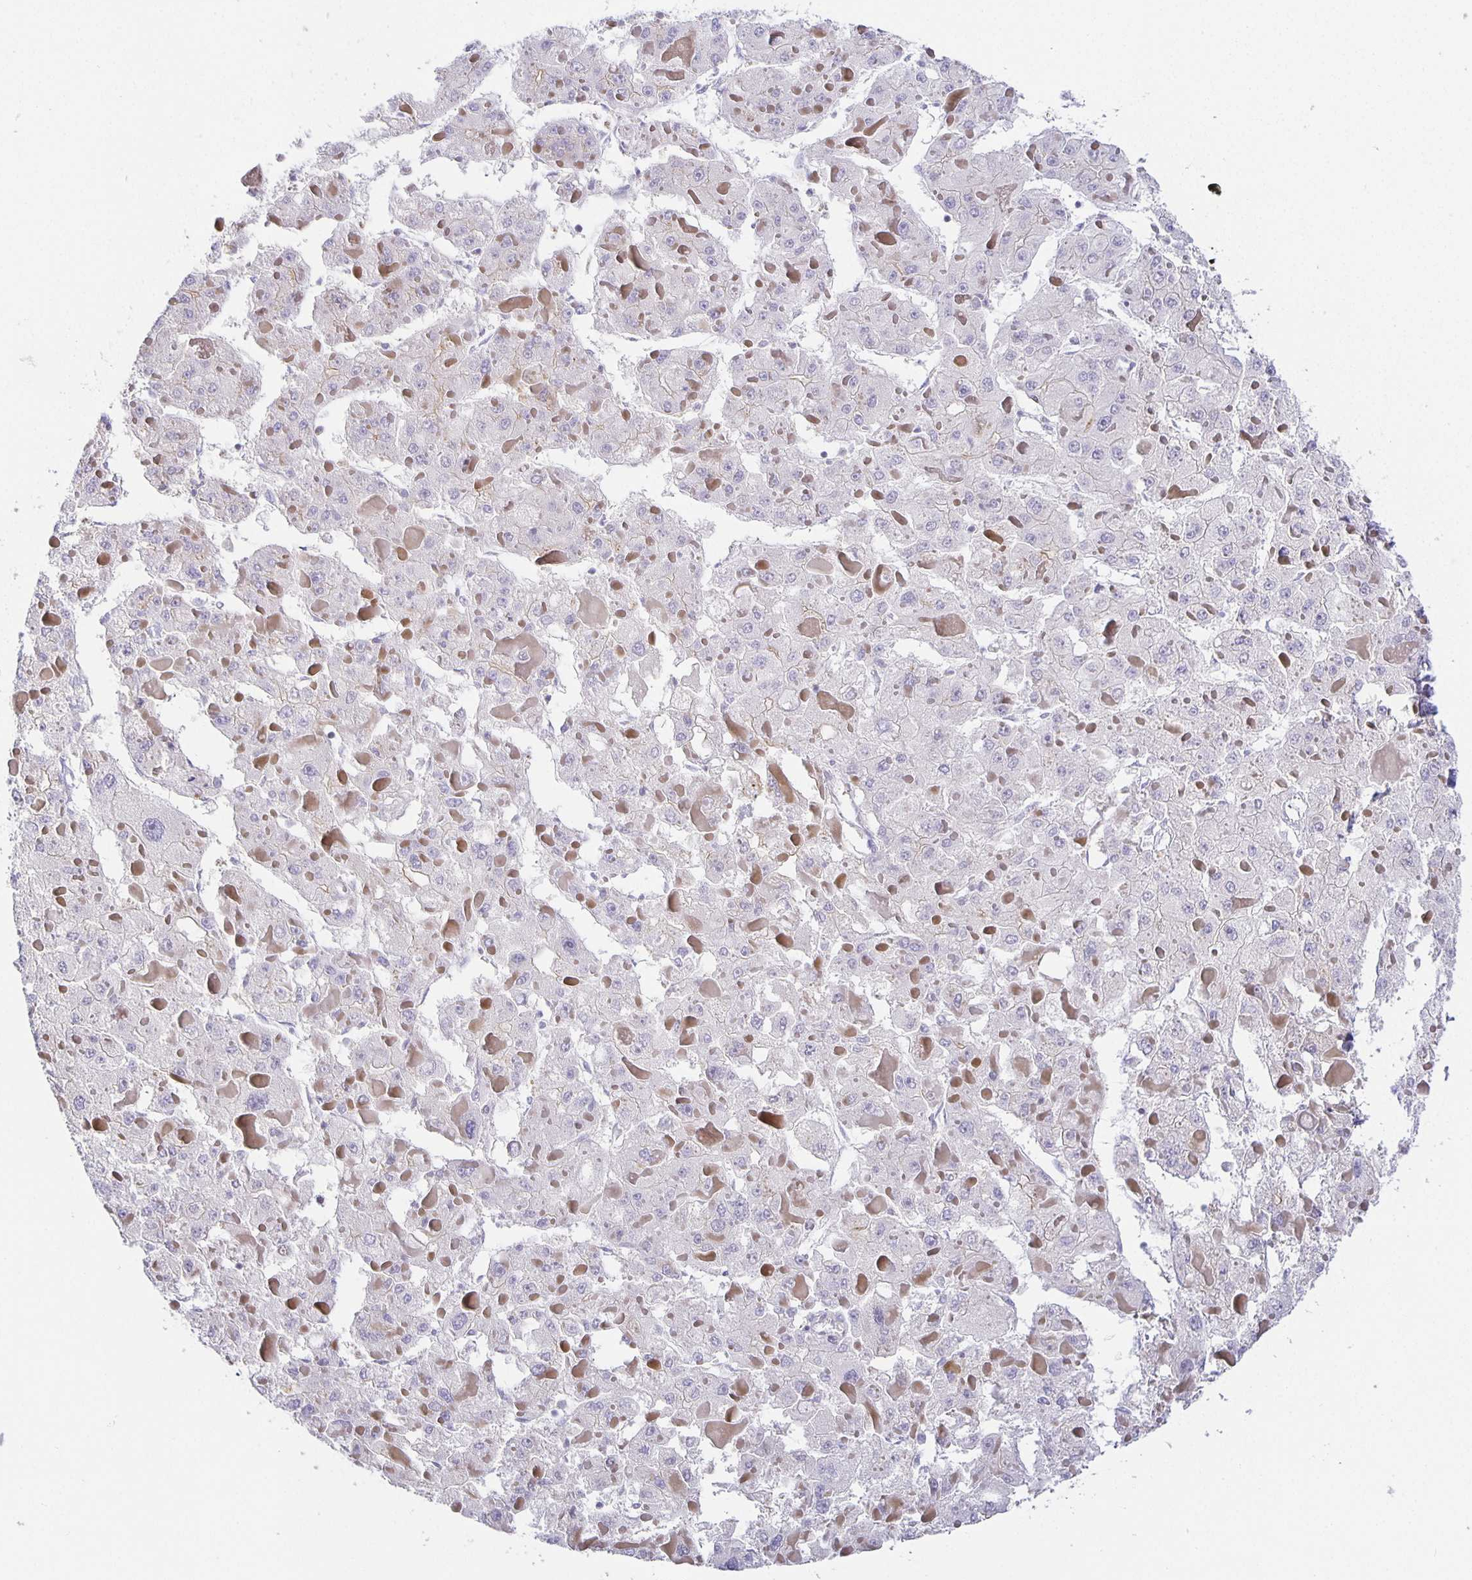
{"staining": {"intensity": "negative", "quantity": "none", "location": "none"}, "tissue": "liver cancer", "cell_type": "Tumor cells", "image_type": "cancer", "snomed": [{"axis": "morphology", "description": "Carcinoma, Hepatocellular, NOS"}, {"axis": "topography", "description": "Liver"}], "caption": "A histopathology image of liver hepatocellular carcinoma stained for a protein exhibits no brown staining in tumor cells.", "gene": "FLRT3", "patient": {"sex": "female", "age": 73}}